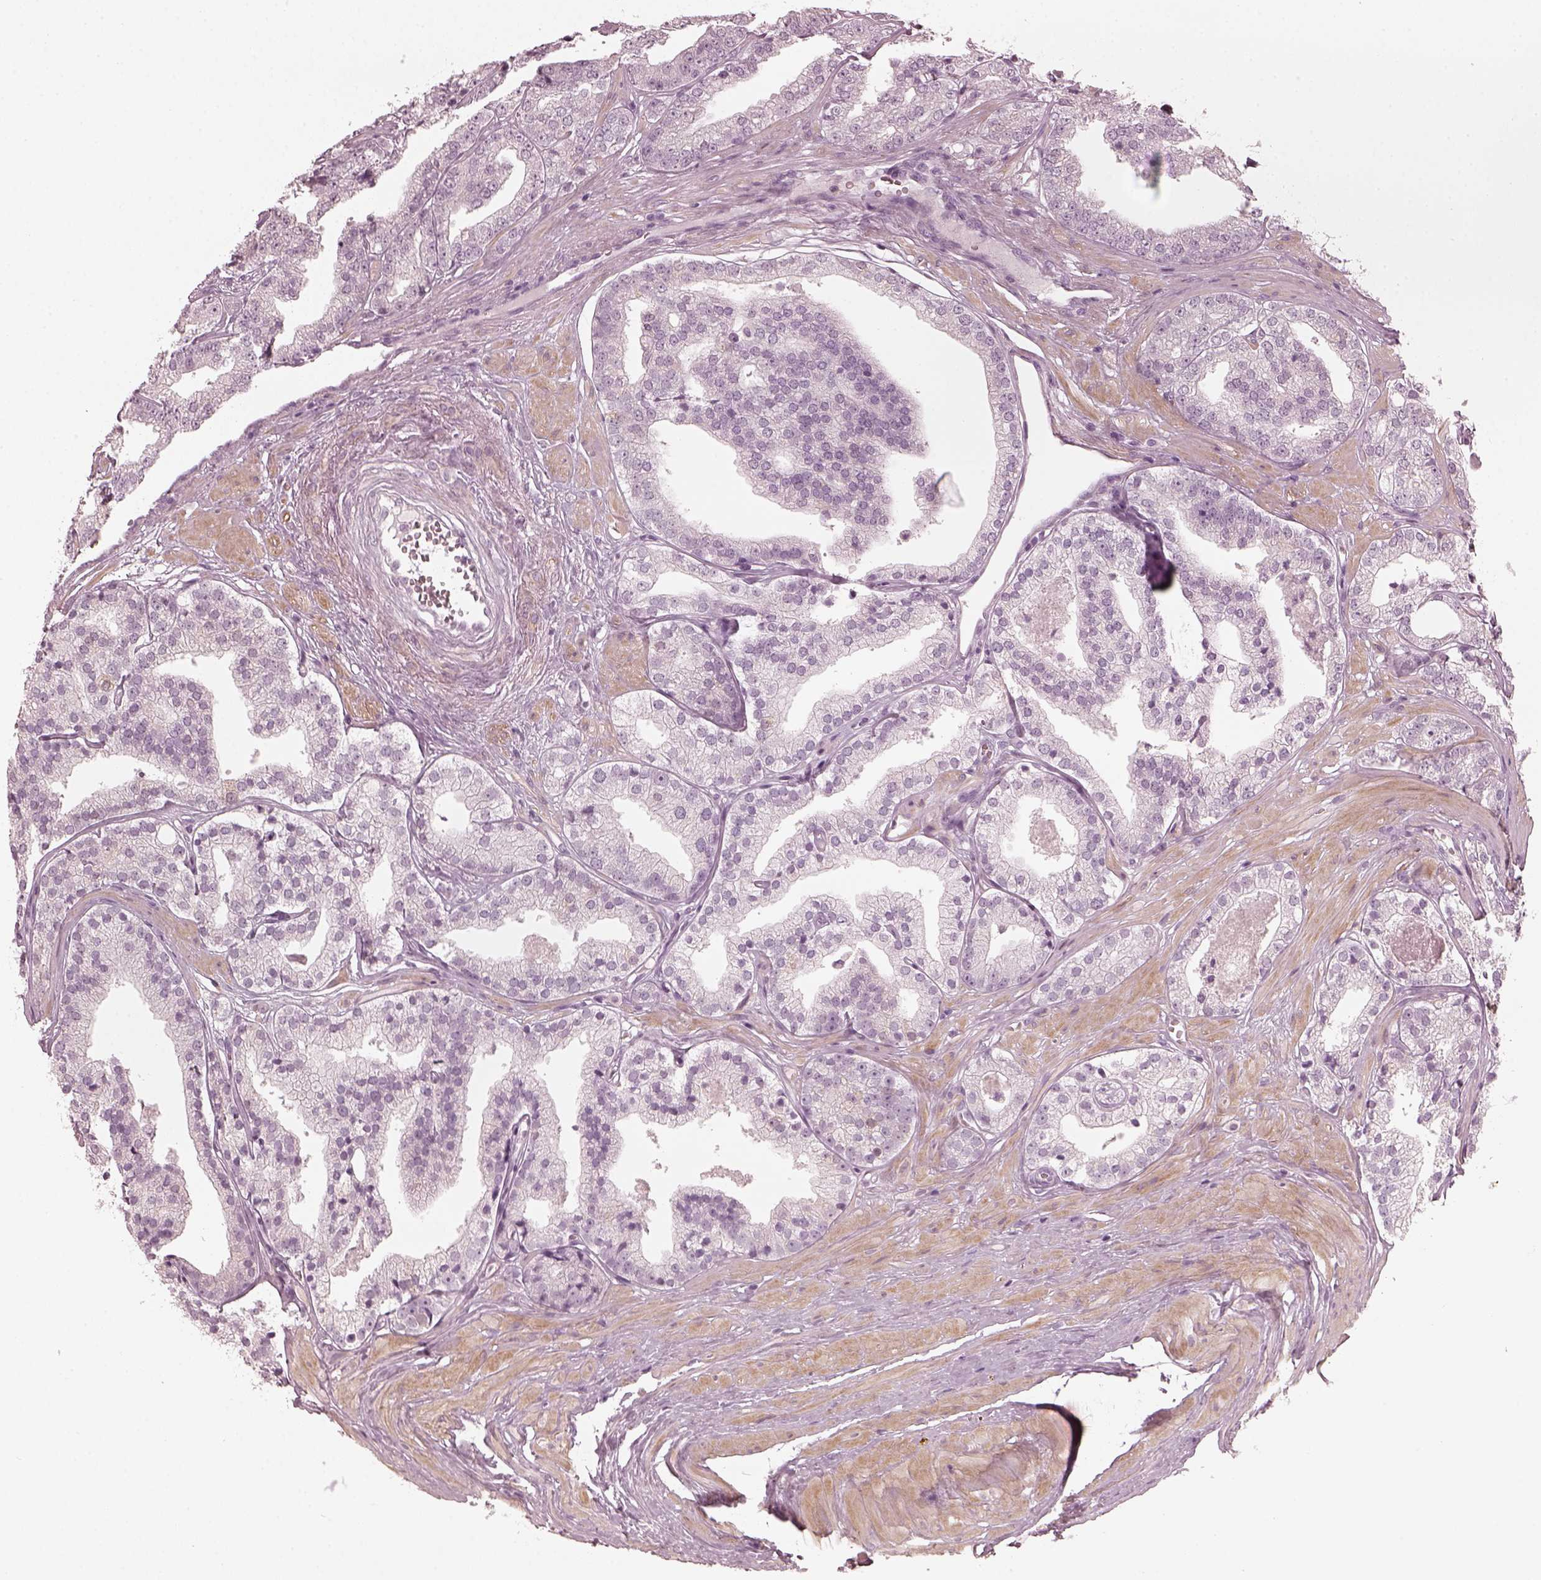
{"staining": {"intensity": "negative", "quantity": "none", "location": "none"}, "tissue": "prostate cancer", "cell_type": "Tumor cells", "image_type": "cancer", "snomed": [{"axis": "morphology", "description": "Adenocarcinoma, Low grade"}, {"axis": "topography", "description": "Prostate"}], "caption": "The histopathology image shows no significant staining in tumor cells of prostate cancer (adenocarcinoma (low-grade)).", "gene": "CCDC170", "patient": {"sex": "male", "age": 60}}